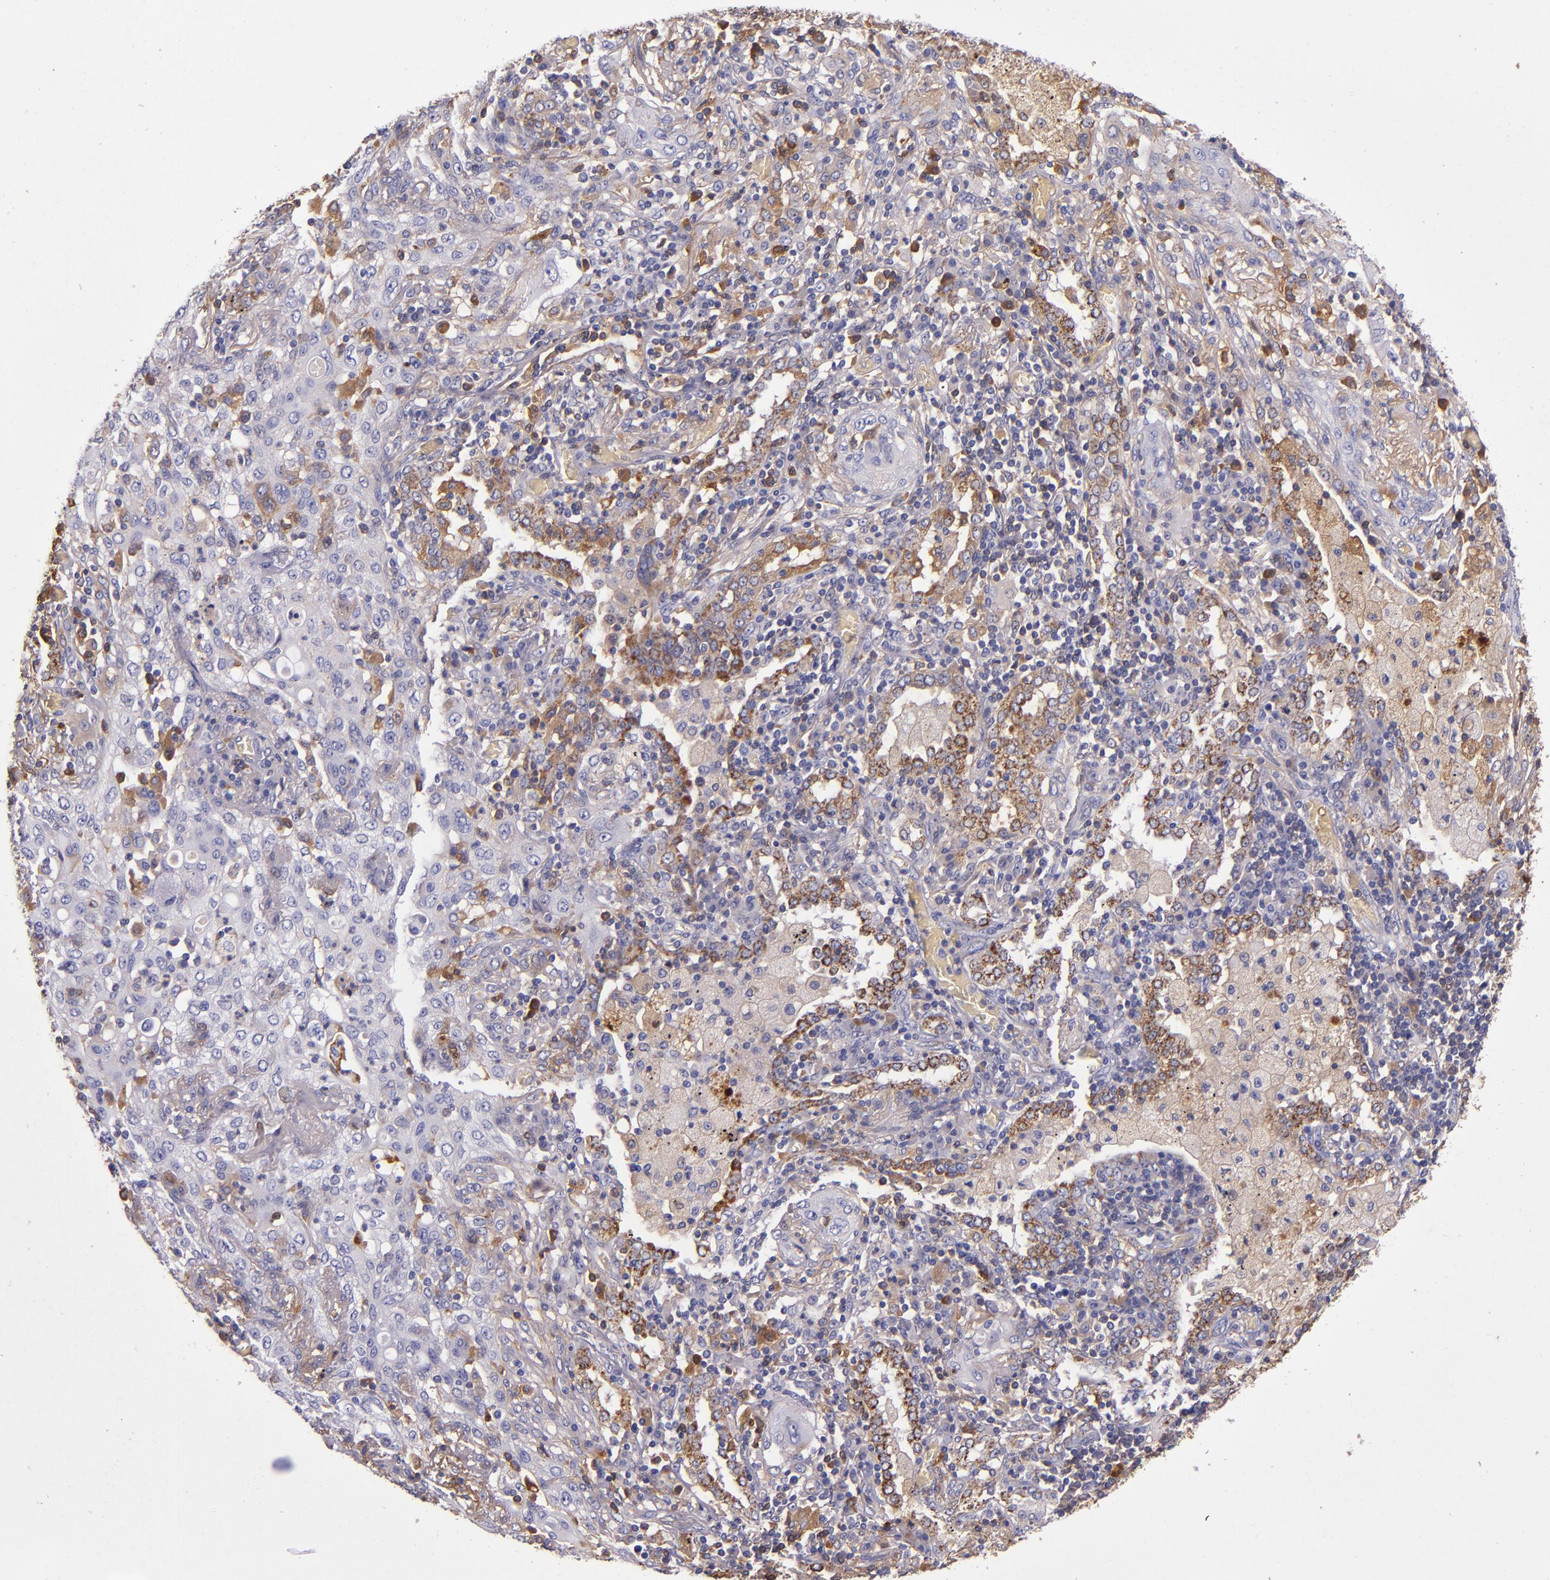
{"staining": {"intensity": "weak", "quantity": "<25%", "location": "cytoplasmic/membranous"}, "tissue": "lung cancer", "cell_type": "Tumor cells", "image_type": "cancer", "snomed": [{"axis": "morphology", "description": "Squamous cell carcinoma, NOS"}, {"axis": "topography", "description": "Lung"}], "caption": "Tumor cells are negative for protein expression in human lung cancer.", "gene": "CLEC3B", "patient": {"sex": "female", "age": 47}}